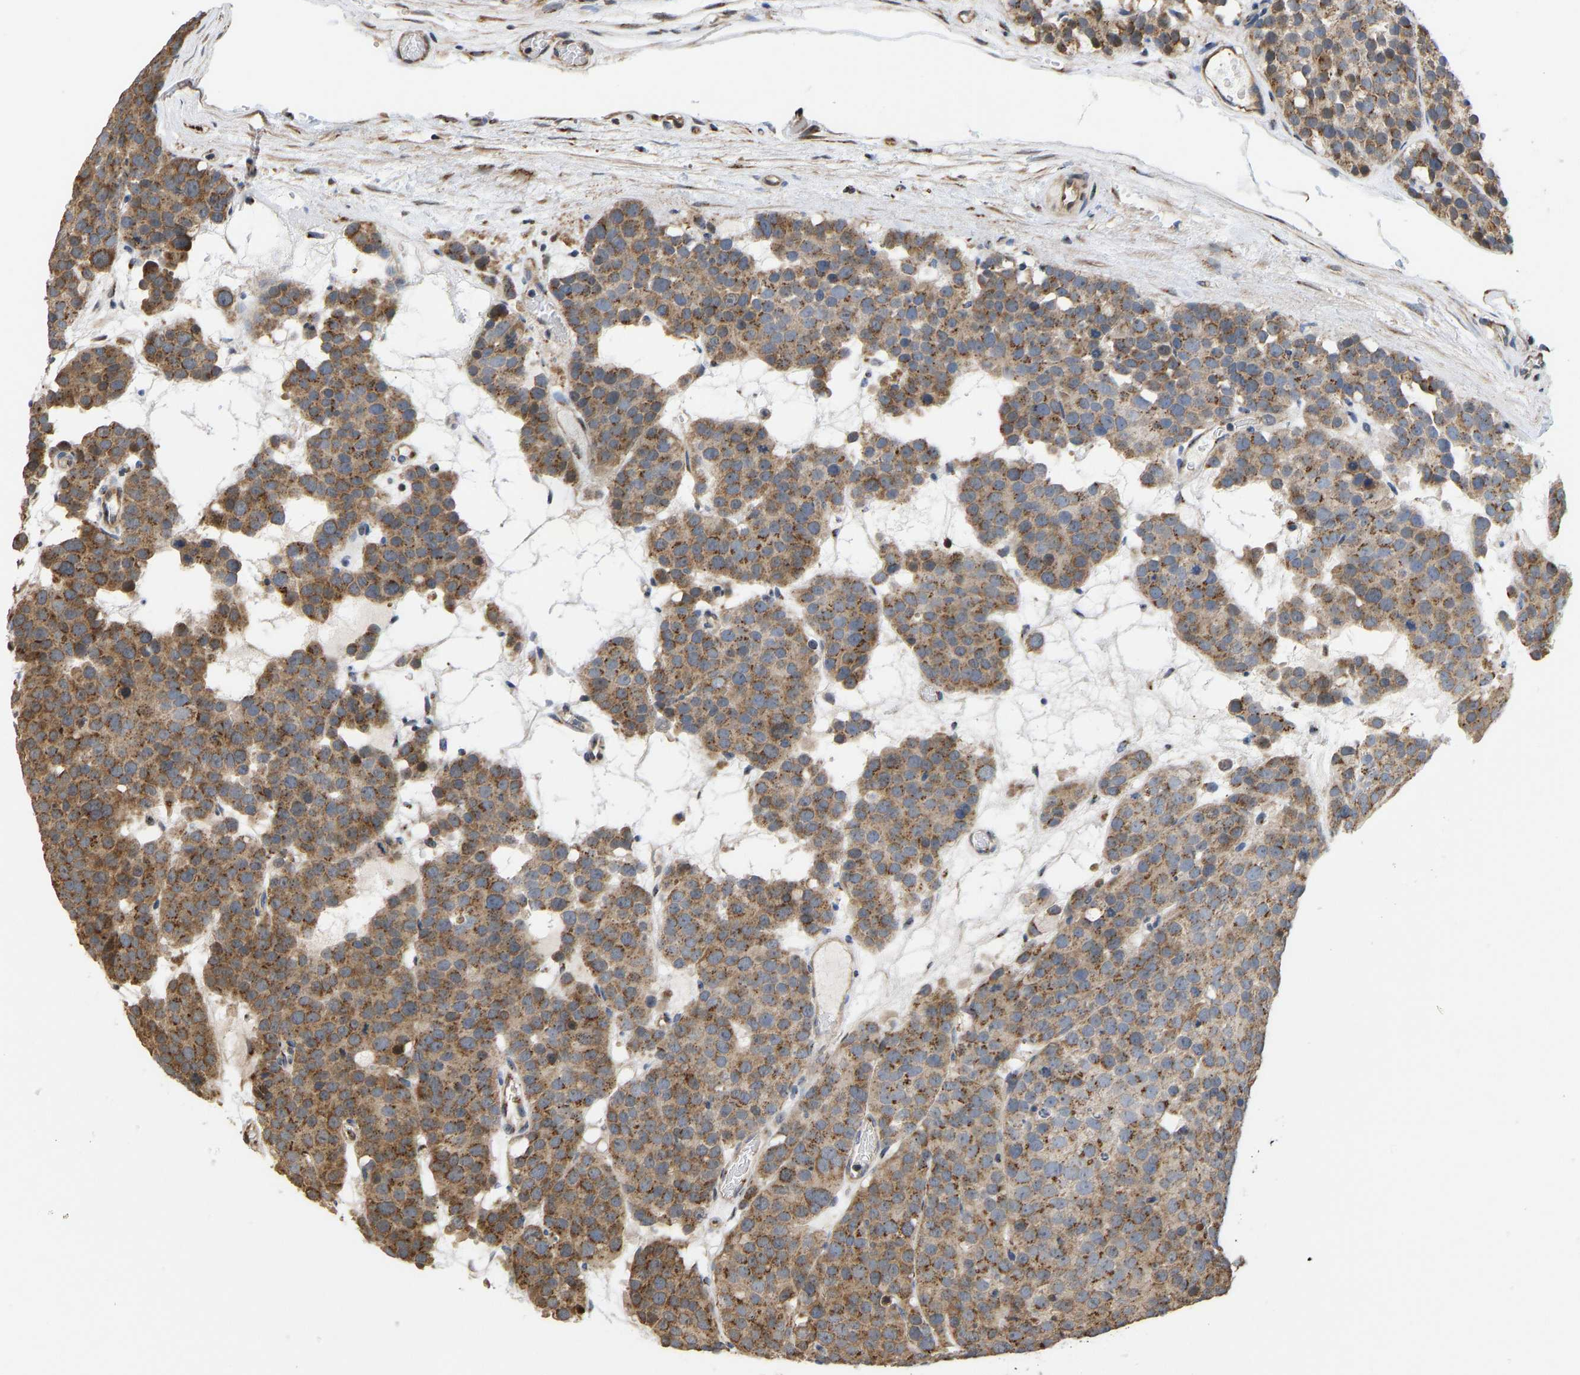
{"staining": {"intensity": "moderate", "quantity": ">75%", "location": "cytoplasmic/membranous"}, "tissue": "testis cancer", "cell_type": "Tumor cells", "image_type": "cancer", "snomed": [{"axis": "morphology", "description": "Seminoma, NOS"}, {"axis": "topography", "description": "Testis"}], "caption": "The histopathology image displays a brown stain indicating the presence of a protein in the cytoplasmic/membranous of tumor cells in testis cancer (seminoma). (DAB = brown stain, brightfield microscopy at high magnification).", "gene": "YIPF4", "patient": {"sex": "male", "age": 71}}